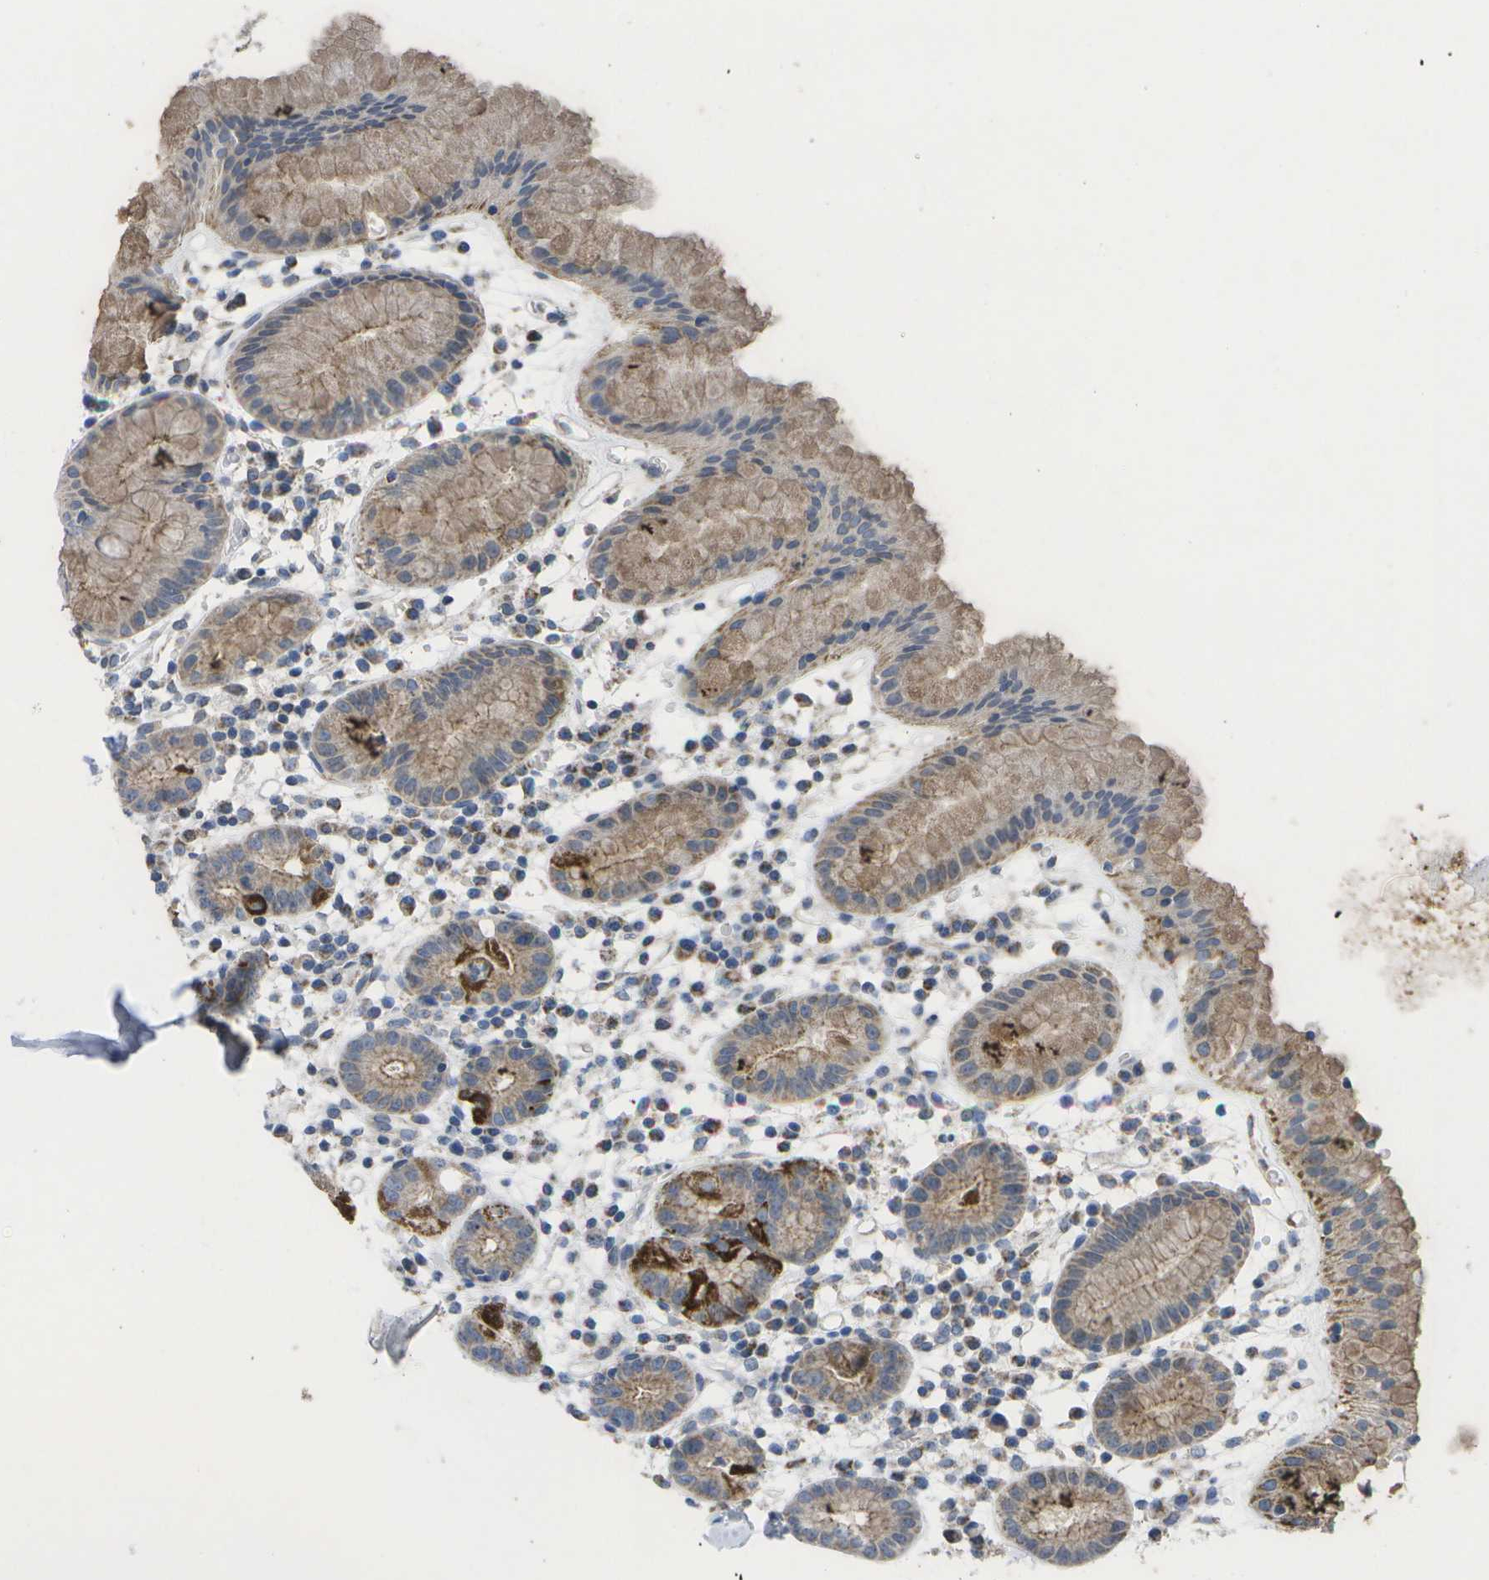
{"staining": {"intensity": "strong", "quantity": "25%-75%", "location": "cytoplasmic/membranous"}, "tissue": "stomach", "cell_type": "Glandular cells", "image_type": "normal", "snomed": [{"axis": "morphology", "description": "Normal tissue, NOS"}, {"axis": "topography", "description": "Stomach"}, {"axis": "topography", "description": "Stomach, lower"}], "caption": "High-power microscopy captured an immunohistochemistry (IHC) histopathology image of benign stomach, revealing strong cytoplasmic/membranous expression in approximately 25%-75% of glandular cells.", "gene": "TMEM223", "patient": {"sex": "female", "age": 75}}